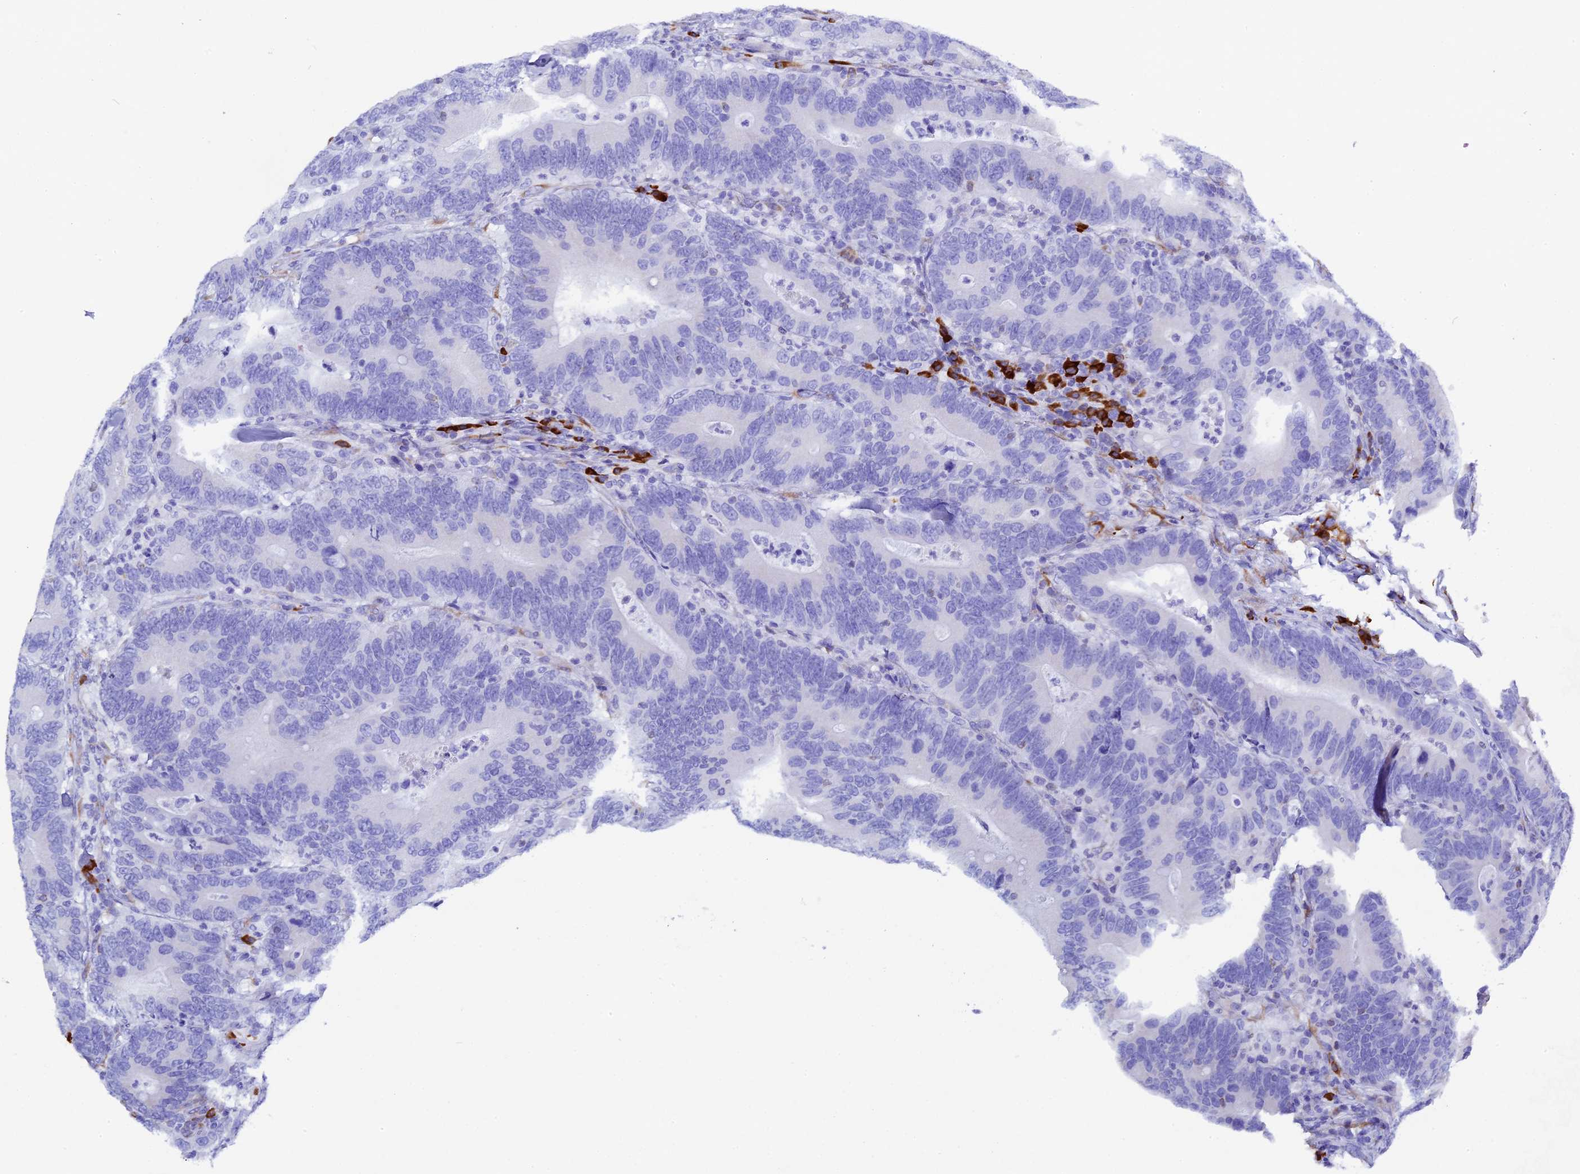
{"staining": {"intensity": "negative", "quantity": "none", "location": "none"}, "tissue": "colorectal cancer", "cell_type": "Tumor cells", "image_type": "cancer", "snomed": [{"axis": "morphology", "description": "Adenocarcinoma, NOS"}, {"axis": "topography", "description": "Colon"}], "caption": "Tumor cells show no significant staining in colorectal cancer.", "gene": "FKBP11", "patient": {"sex": "female", "age": 66}}